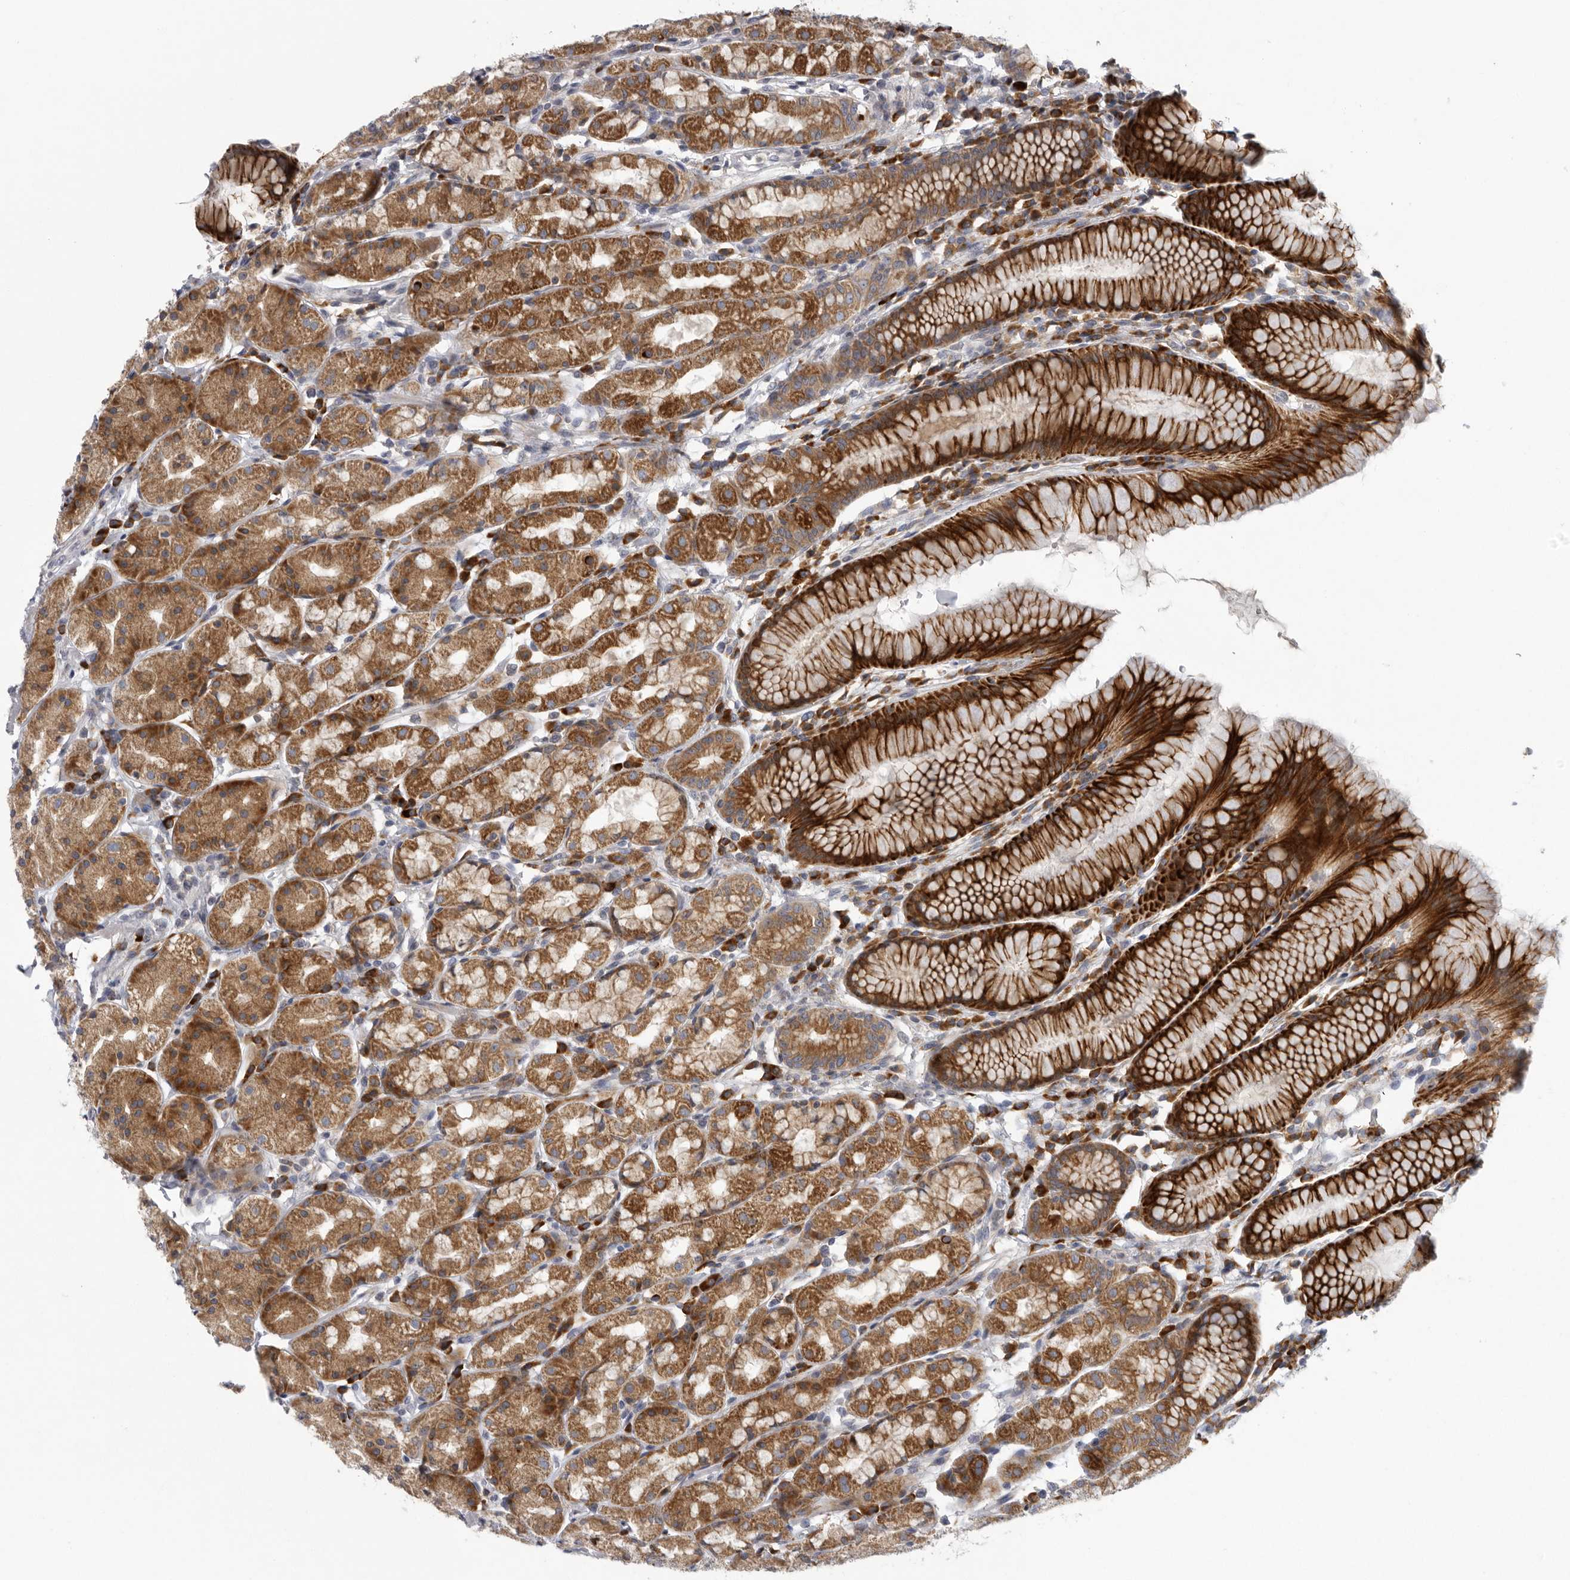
{"staining": {"intensity": "strong", "quantity": ">75%", "location": "cytoplasmic/membranous"}, "tissue": "stomach", "cell_type": "Glandular cells", "image_type": "normal", "snomed": [{"axis": "morphology", "description": "Normal tissue, NOS"}, {"axis": "topography", "description": "Stomach, lower"}], "caption": "Immunohistochemical staining of benign stomach displays >75% levels of strong cytoplasmic/membranous protein expression in about >75% of glandular cells.", "gene": "USP24", "patient": {"sex": "female", "age": 56}}